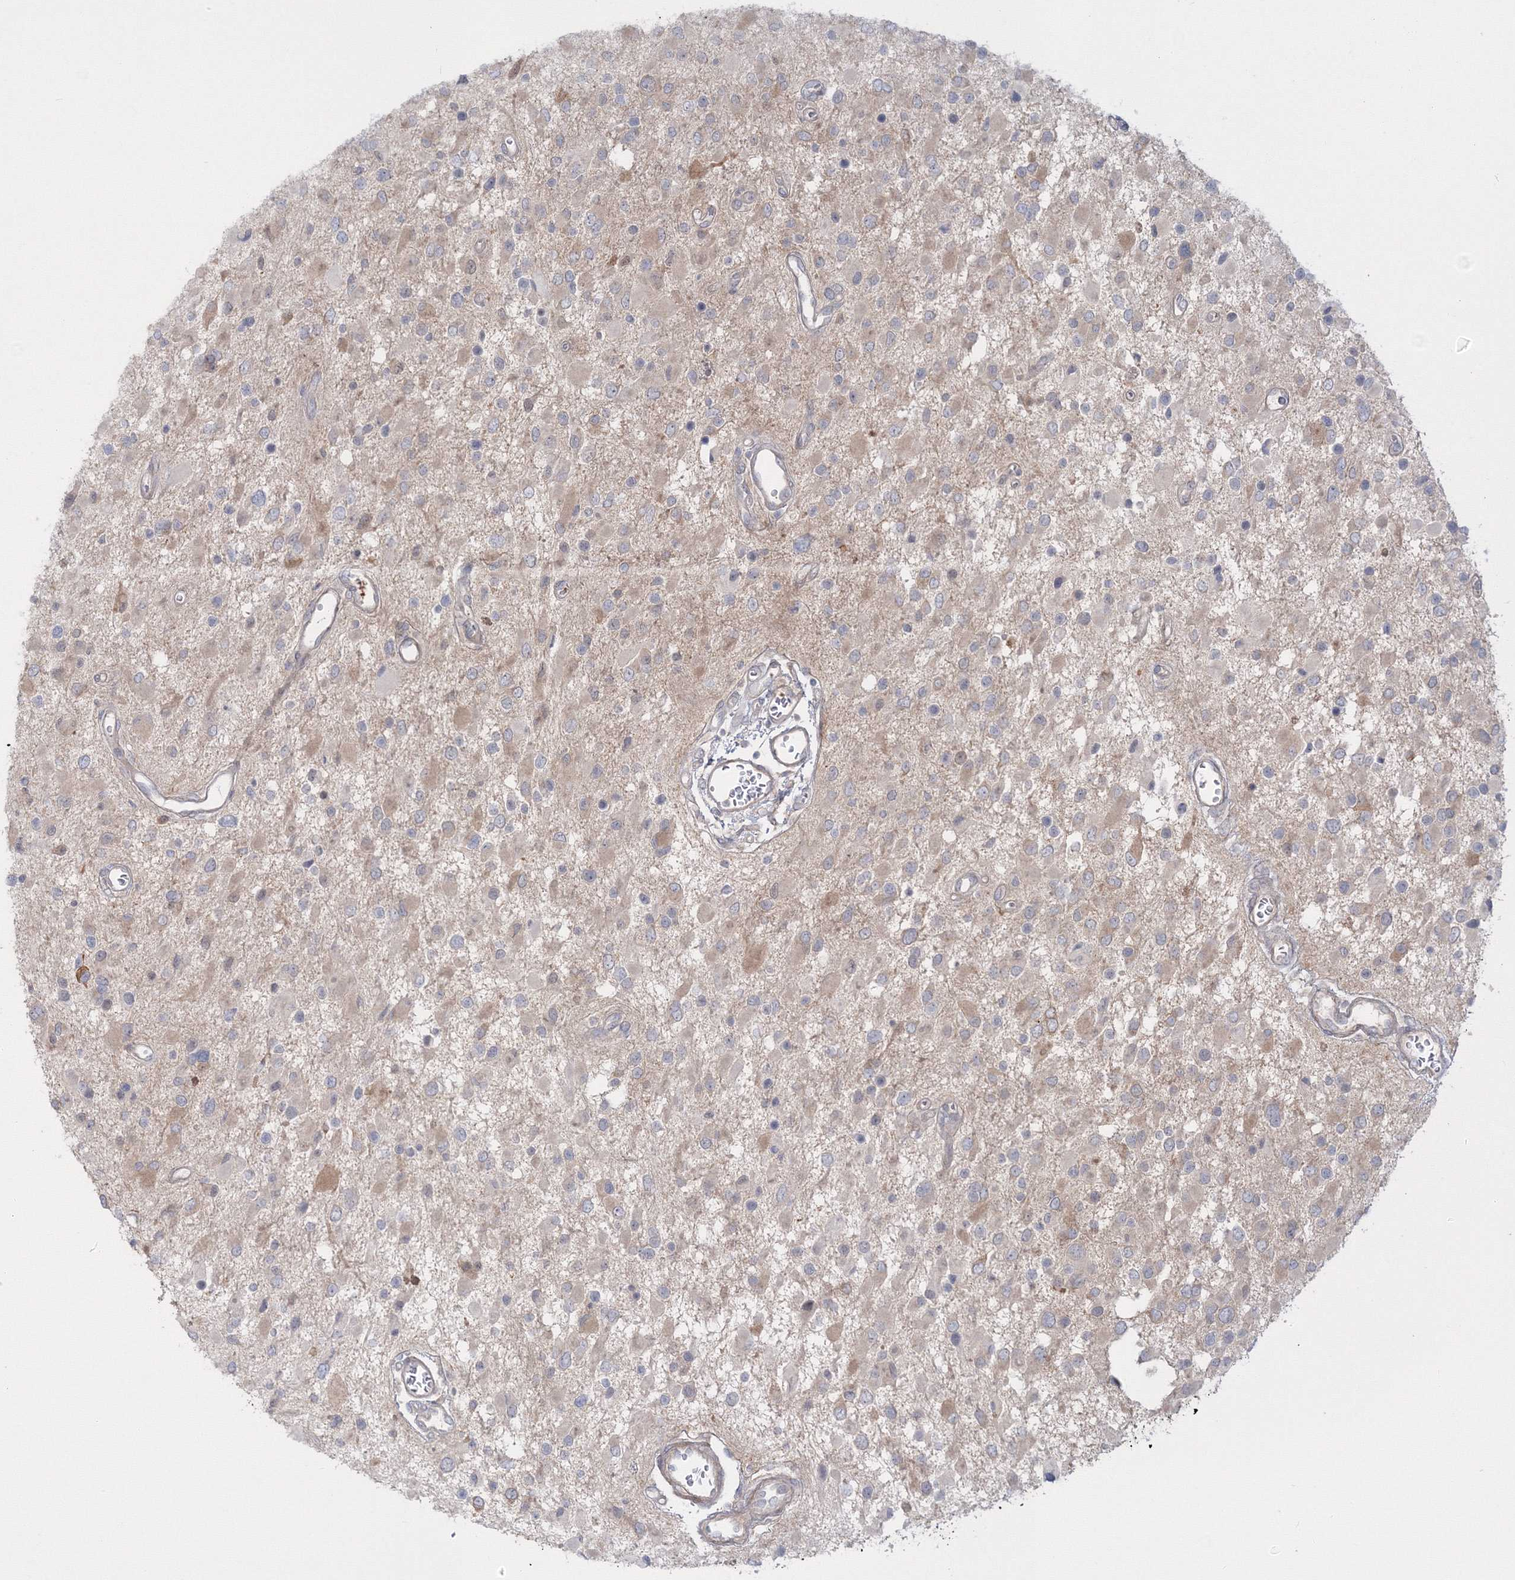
{"staining": {"intensity": "weak", "quantity": "<25%", "location": "cytoplasmic/membranous"}, "tissue": "glioma", "cell_type": "Tumor cells", "image_type": "cancer", "snomed": [{"axis": "morphology", "description": "Glioma, malignant, High grade"}, {"axis": "topography", "description": "Brain"}], "caption": "This is a photomicrograph of immunohistochemistry staining of malignant glioma (high-grade), which shows no expression in tumor cells.", "gene": "IPMK", "patient": {"sex": "male", "age": 53}}